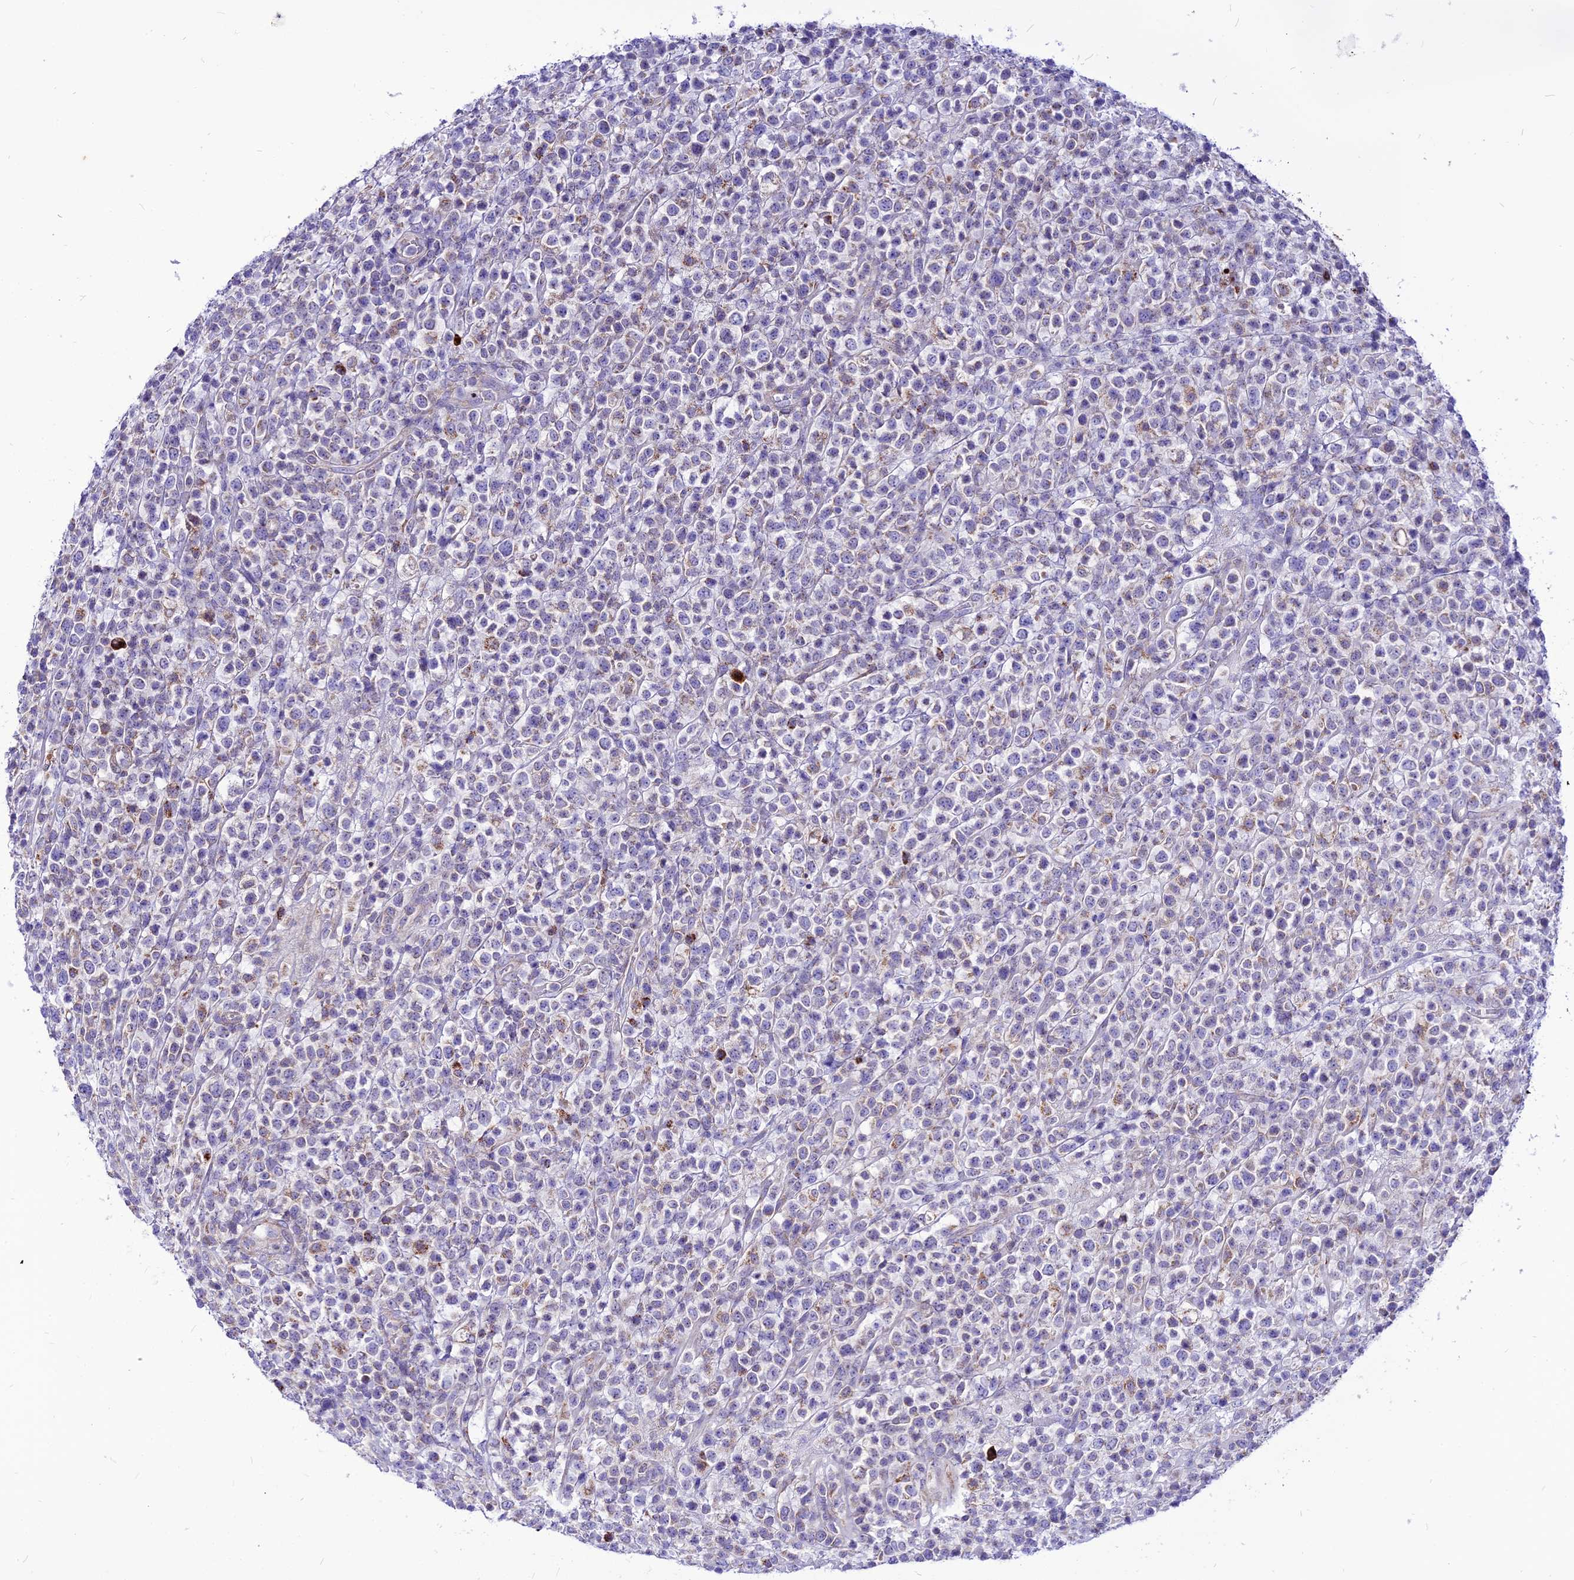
{"staining": {"intensity": "moderate", "quantity": "<25%", "location": "cytoplasmic/membranous"}, "tissue": "lymphoma", "cell_type": "Tumor cells", "image_type": "cancer", "snomed": [{"axis": "morphology", "description": "Malignant lymphoma, non-Hodgkin's type, High grade"}, {"axis": "topography", "description": "Colon"}], "caption": "Protein analysis of malignant lymphoma, non-Hodgkin's type (high-grade) tissue shows moderate cytoplasmic/membranous staining in about <25% of tumor cells.", "gene": "ECI1", "patient": {"sex": "female", "age": 53}}